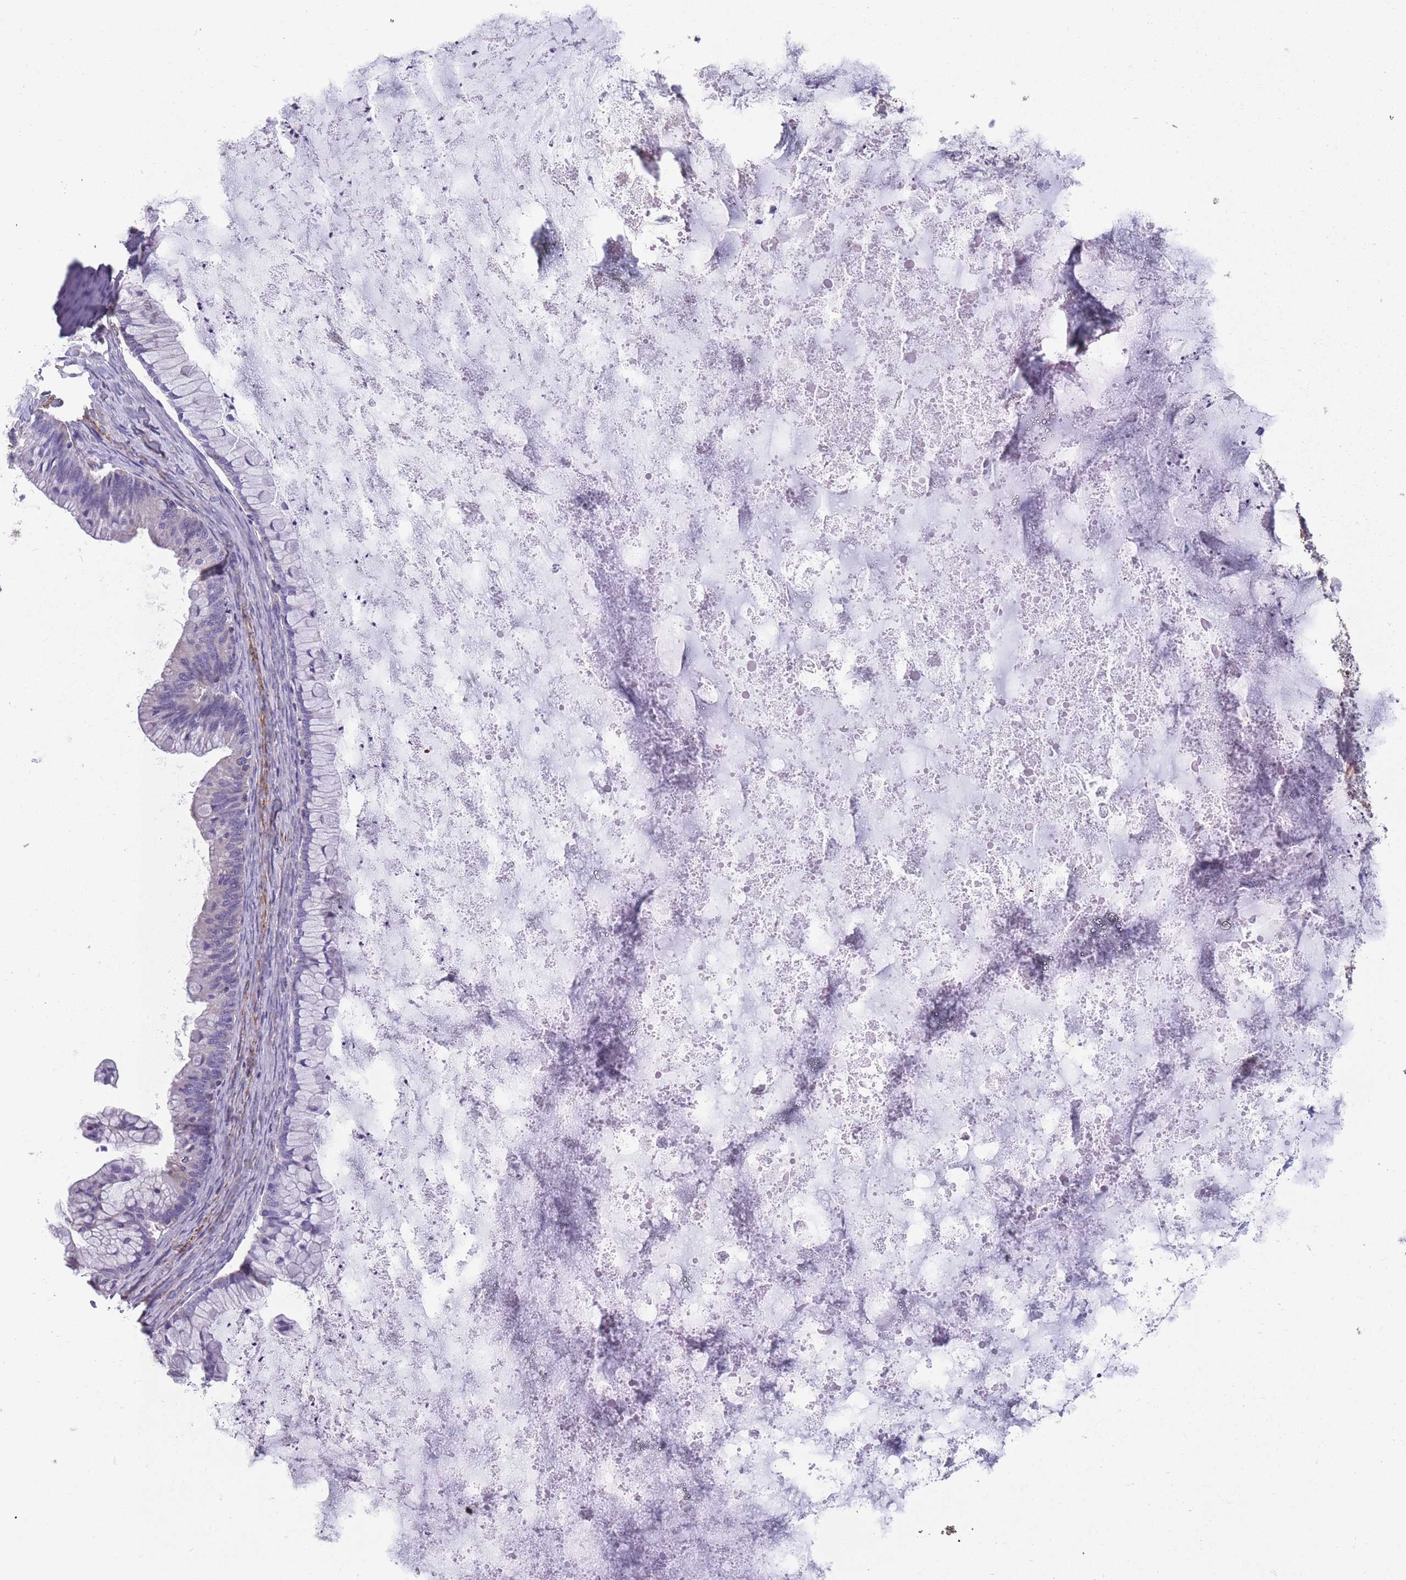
{"staining": {"intensity": "negative", "quantity": "none", "location": "none"}, "tissue": "ovarian cancer", "cell_type": "Tumor cells", "image_type": "cancer", "snomed": [{"axis": "morphology", "description": "Cystadenocarcinoma, mucinous, NOS"}, {"axis": "topography", "description": "Ovary"}], "caption": "Ovarian cancer (mucinous cystadenocarcinoma) was stained to show a protein in brown. There is no significant staining in tumor cells. (DAB (3,3'-diaminobenzidine) immunohistochemistry (IHC) visualized using brightfield microscopy, high magnification).", "gene": "TOMM40L", "patient": {"sex": "female", "age": 35}}